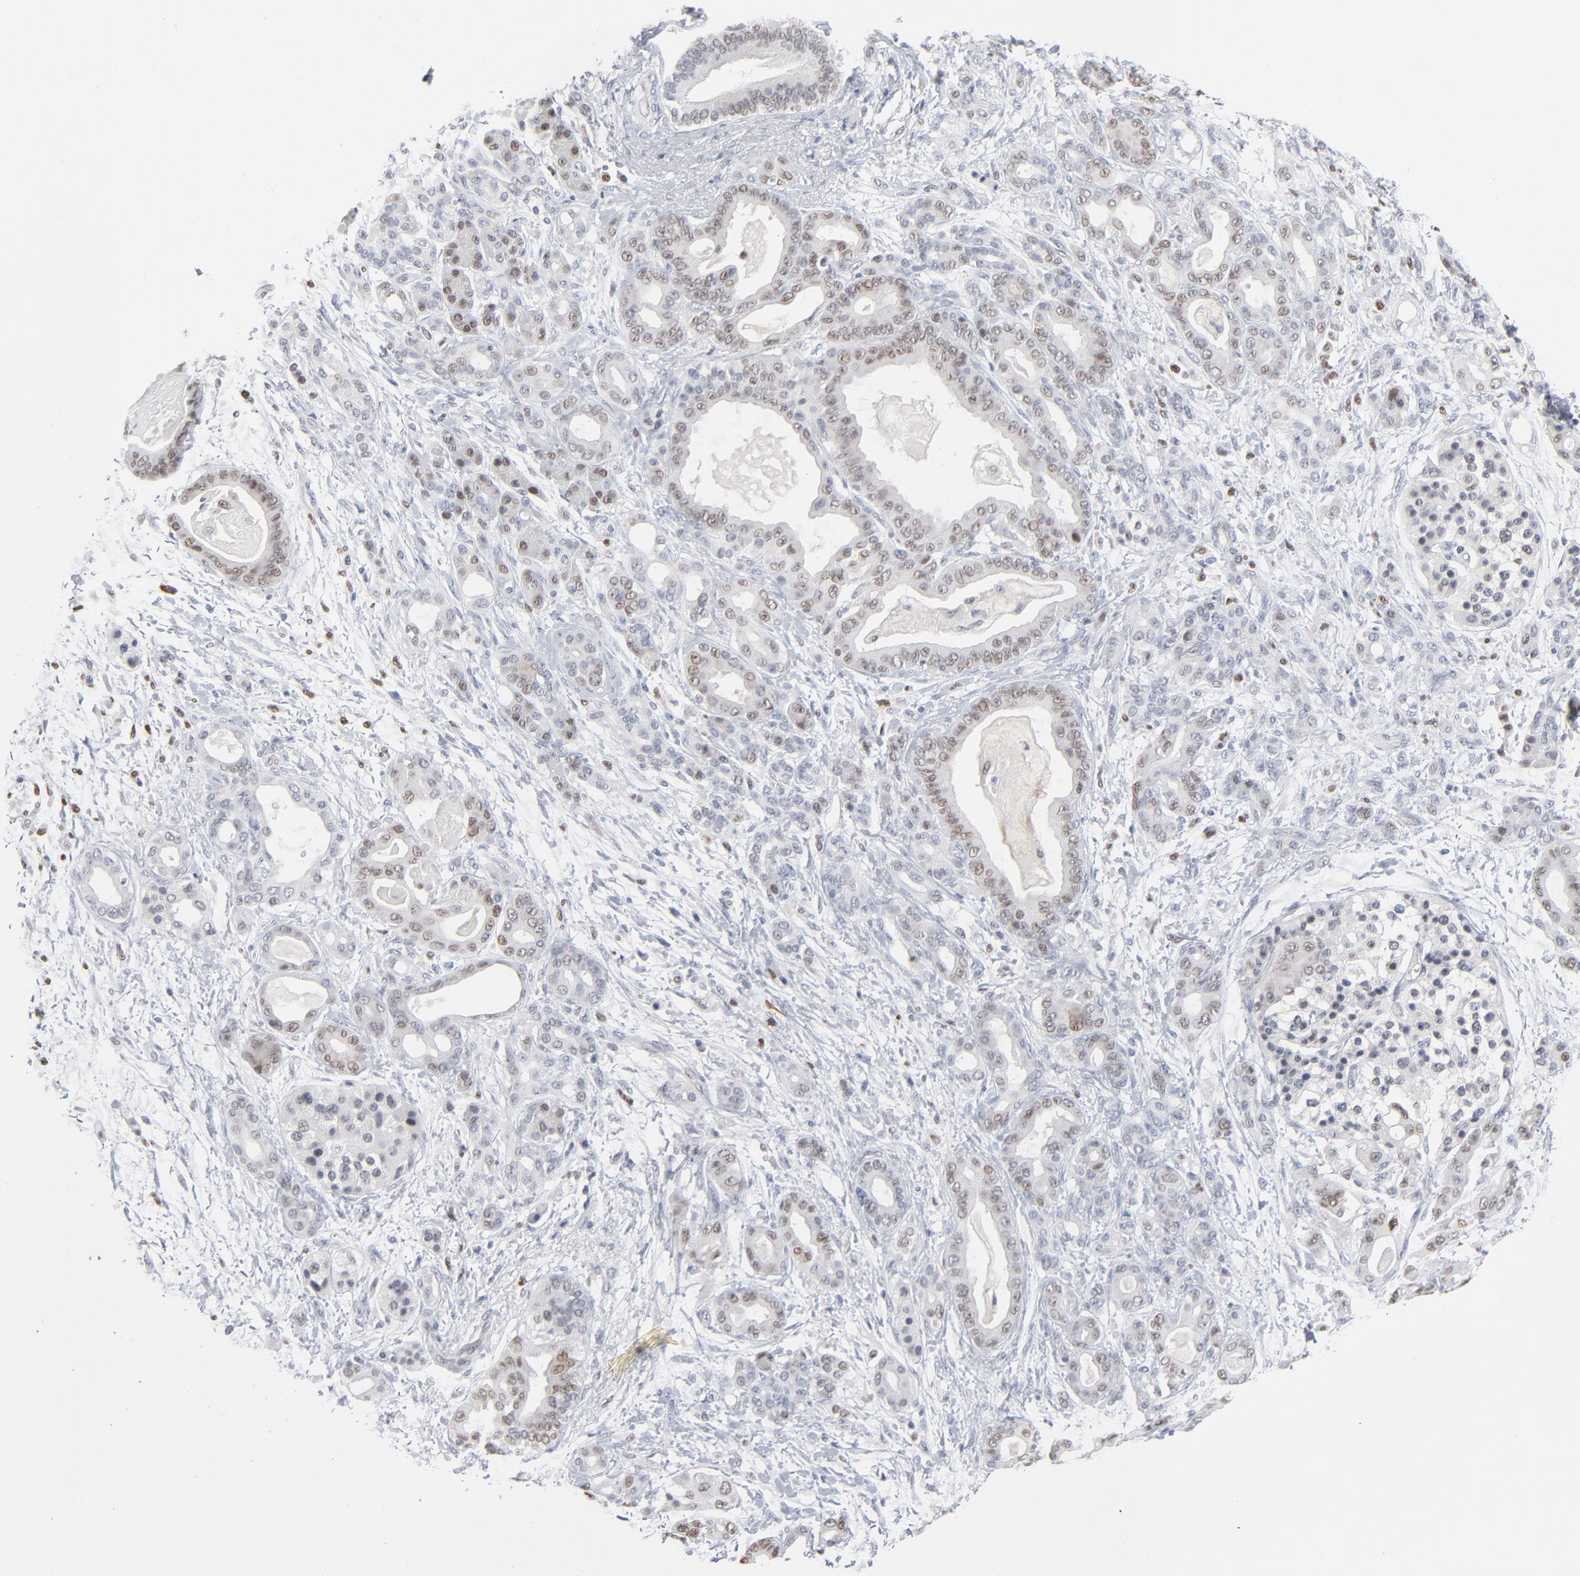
{"staining": {"intensity": "moderate", "quantity": "25%-75%", "location": "cytoplasmic/membranous"}, "tissue": "pancreatic cancer", "cell_type": "Tumor cells", "image_type": "cancer", "snomed": [{"axis": "morphology", "description": "Adenocarcinoma, NOS"}, {"axis": "topography", "description": "Pancreas"}], "caption": "Pancreatic cancer stained with a protein marker displays moderate staining in tumor cells.", "gene": "FOXN2", "patient": {"sex": "male", "age": 63}}